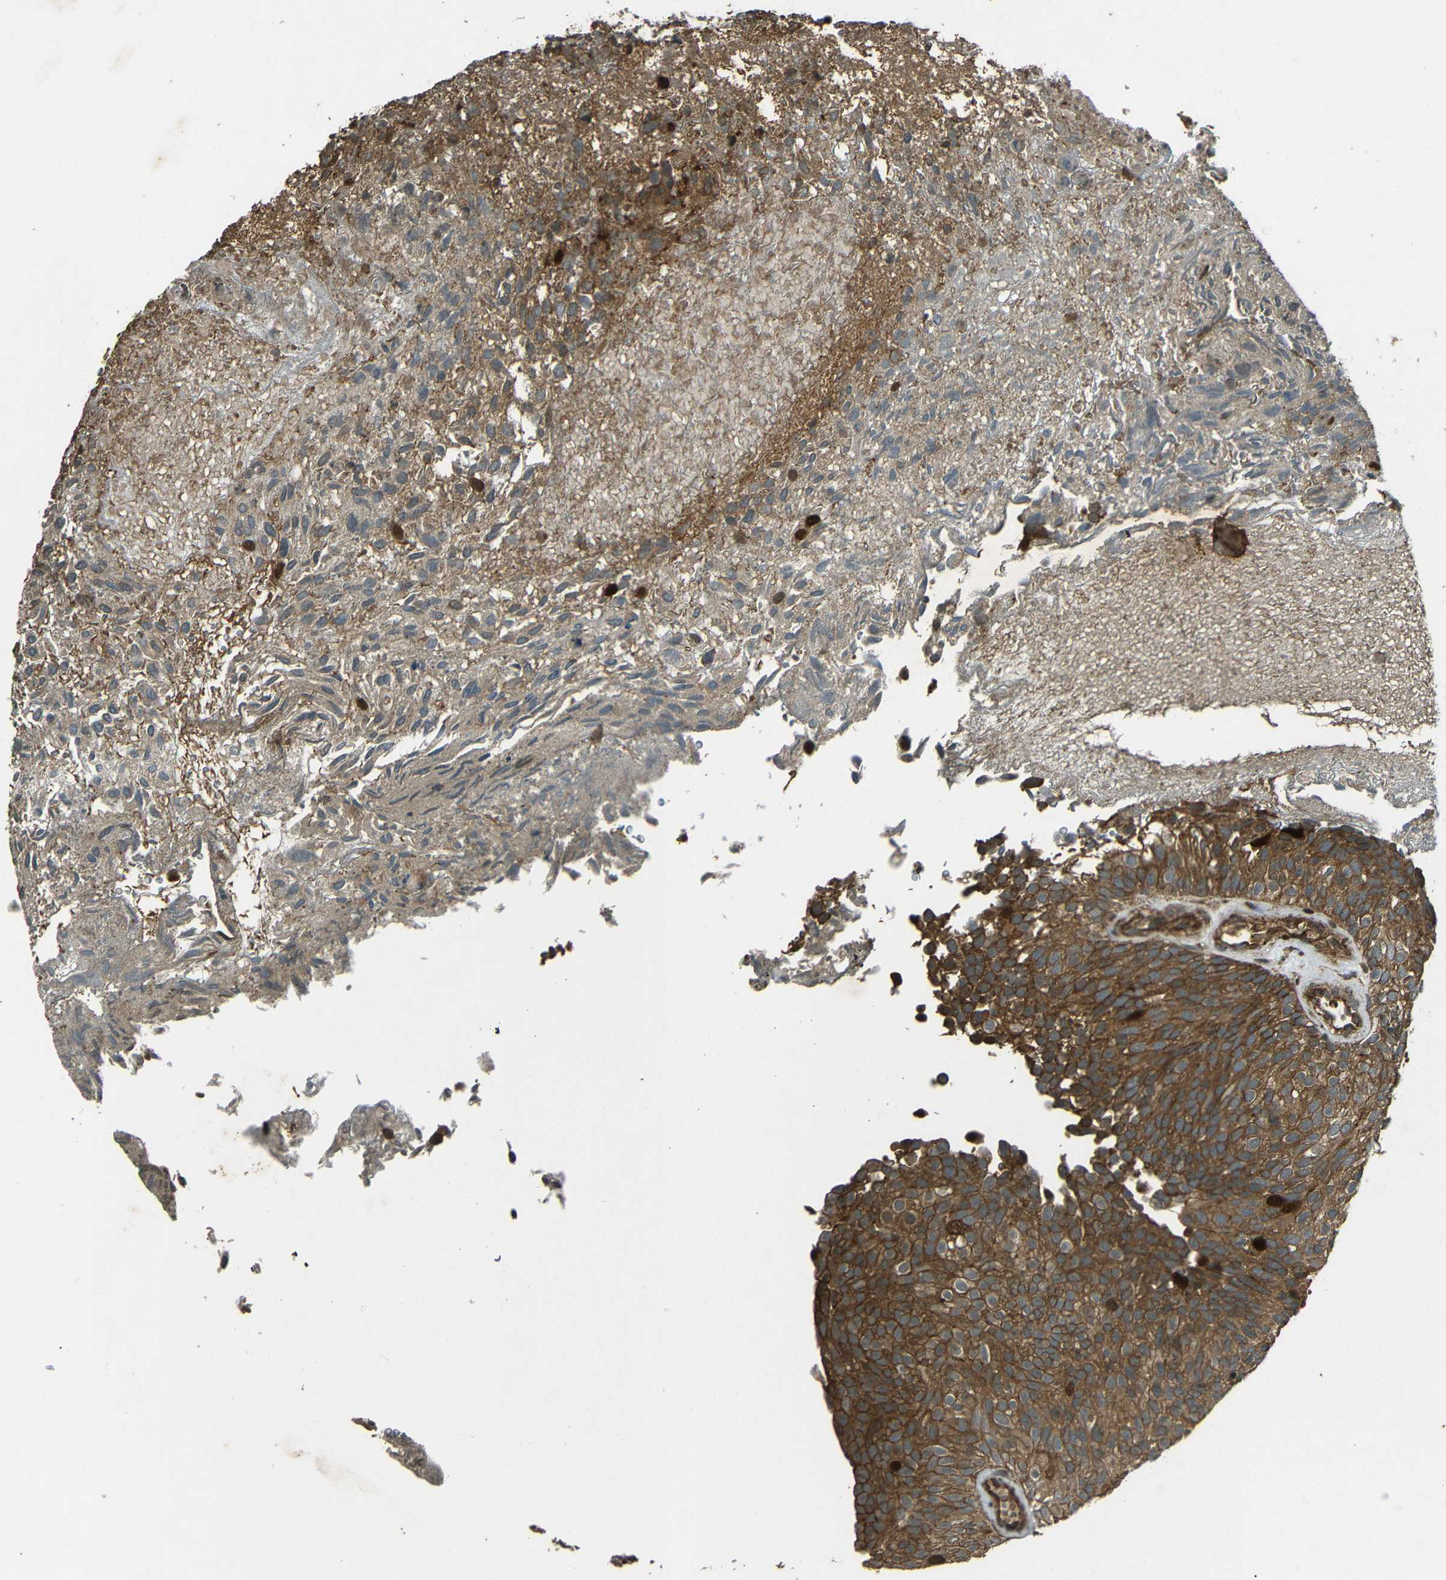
{"staining": {"intensity": "moderate", "quantity": ">75%", "location": "cytoplasmic/membranous"}, "tissue": "urothelial cancer", "cell_type": "Tumor cells", "image_type": "cancer", "snomed": [{"axis": "morphology", "description": "Urothelial carcinoma, Low grade"}, {"axis": "topography", "description": "Urinary bladder"}], "caption": "Immunohistochemical staining of human urothelial carcinoma (low-grade) displays moderate cytoplasmic/membranous protein staining in about >75% of tumor cells. Using DAB (brown) and hematoxylin (blue) stains, captured at high magnification using brightfield microscopy.", "gene": "PLK2", "patient": {"sex": "male", "age": 78}}